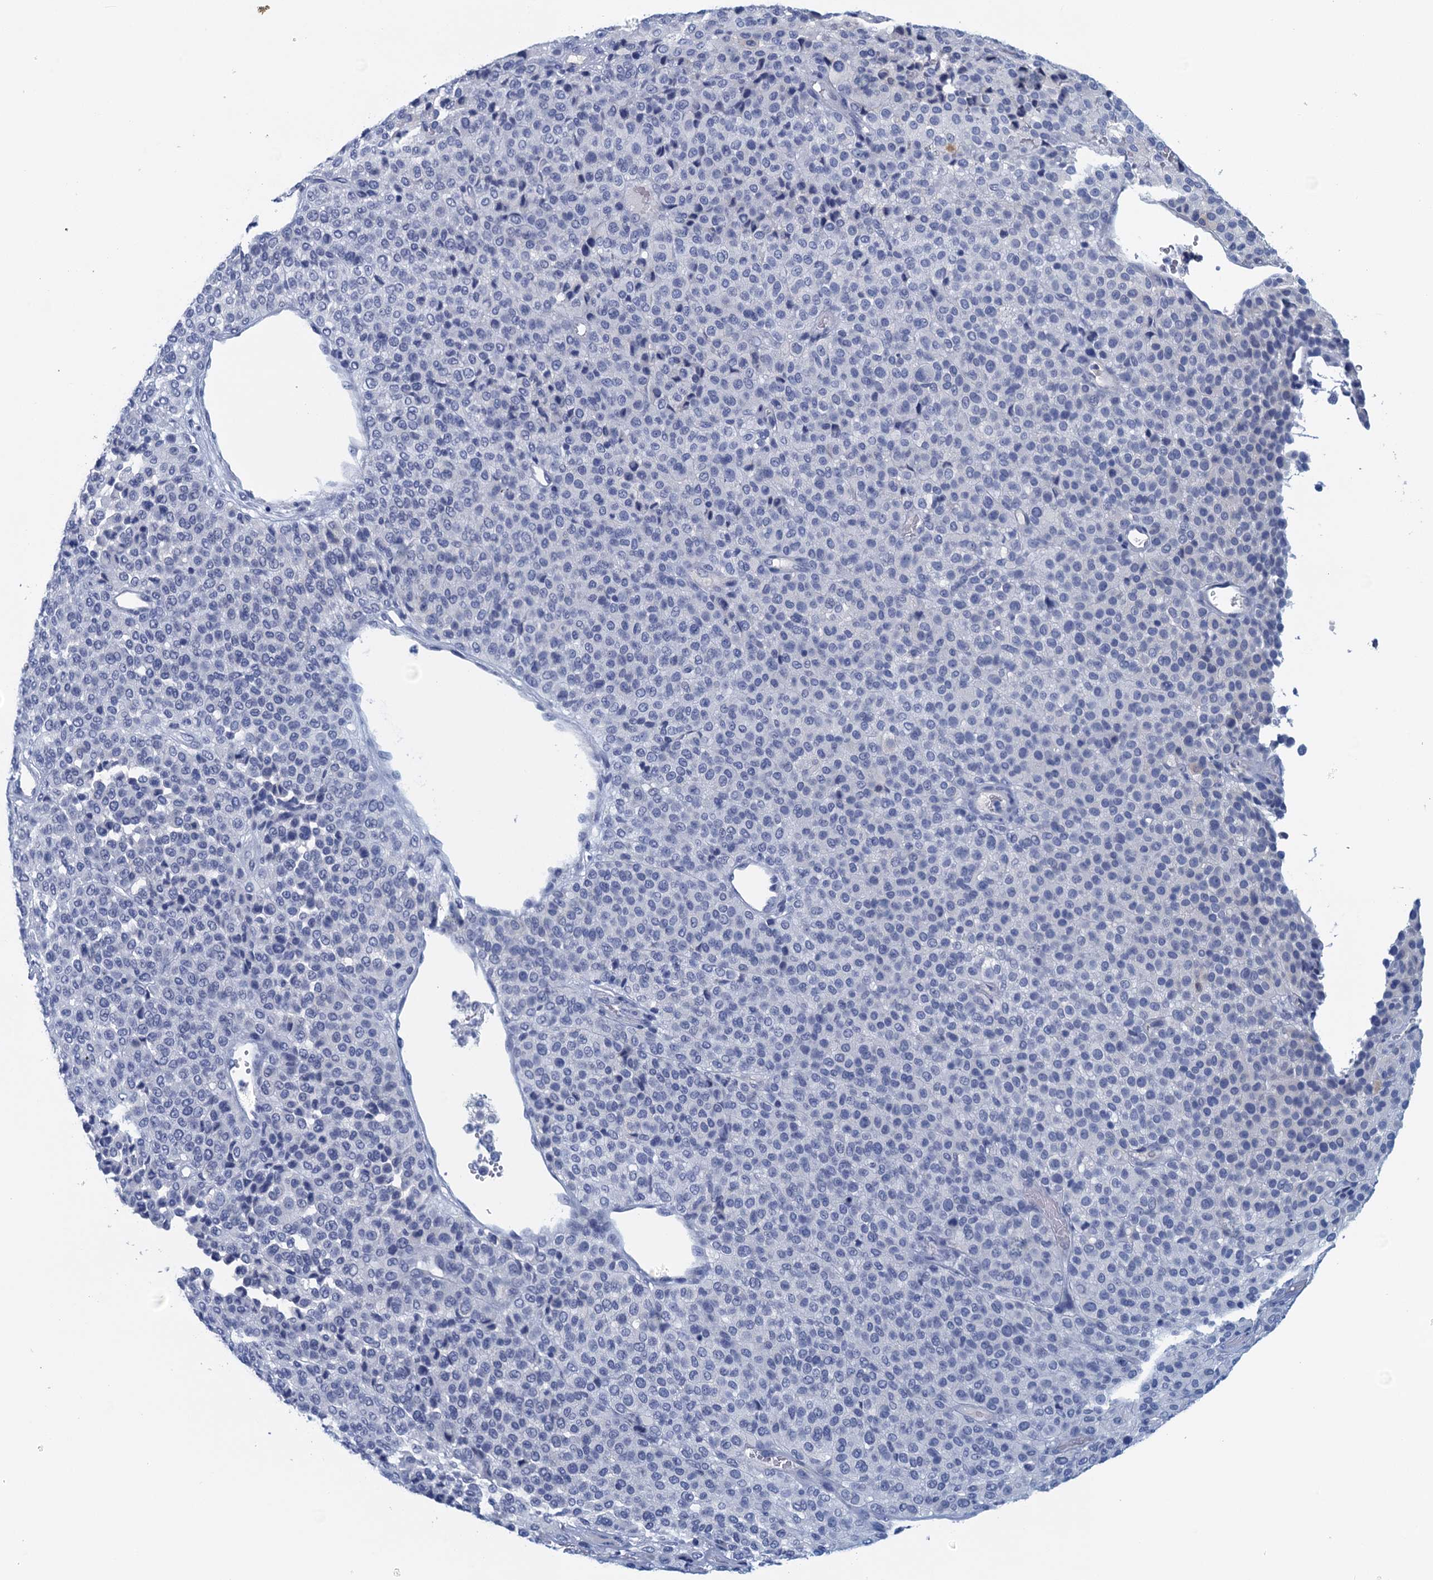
{"staining": {"intensity": "negative", "quantity": "none", "location": "none"}, "tissue": "melanoma", "cell_type": "Tumor cells", "image_type": "cancer", "snomed": [{"axis": "morphology", "description": "Malignant melanoma, Metastatic site"}, {"axis": "topography", "description": "Pancreas"}], "caption": "DAB (3,3'-diaminobenzidine) immunohistochemical staining of melanoma shows no significant staining in tumor cells.", "gene": "CYP51A1", "patient": {"sex": "female", "age": 30}}